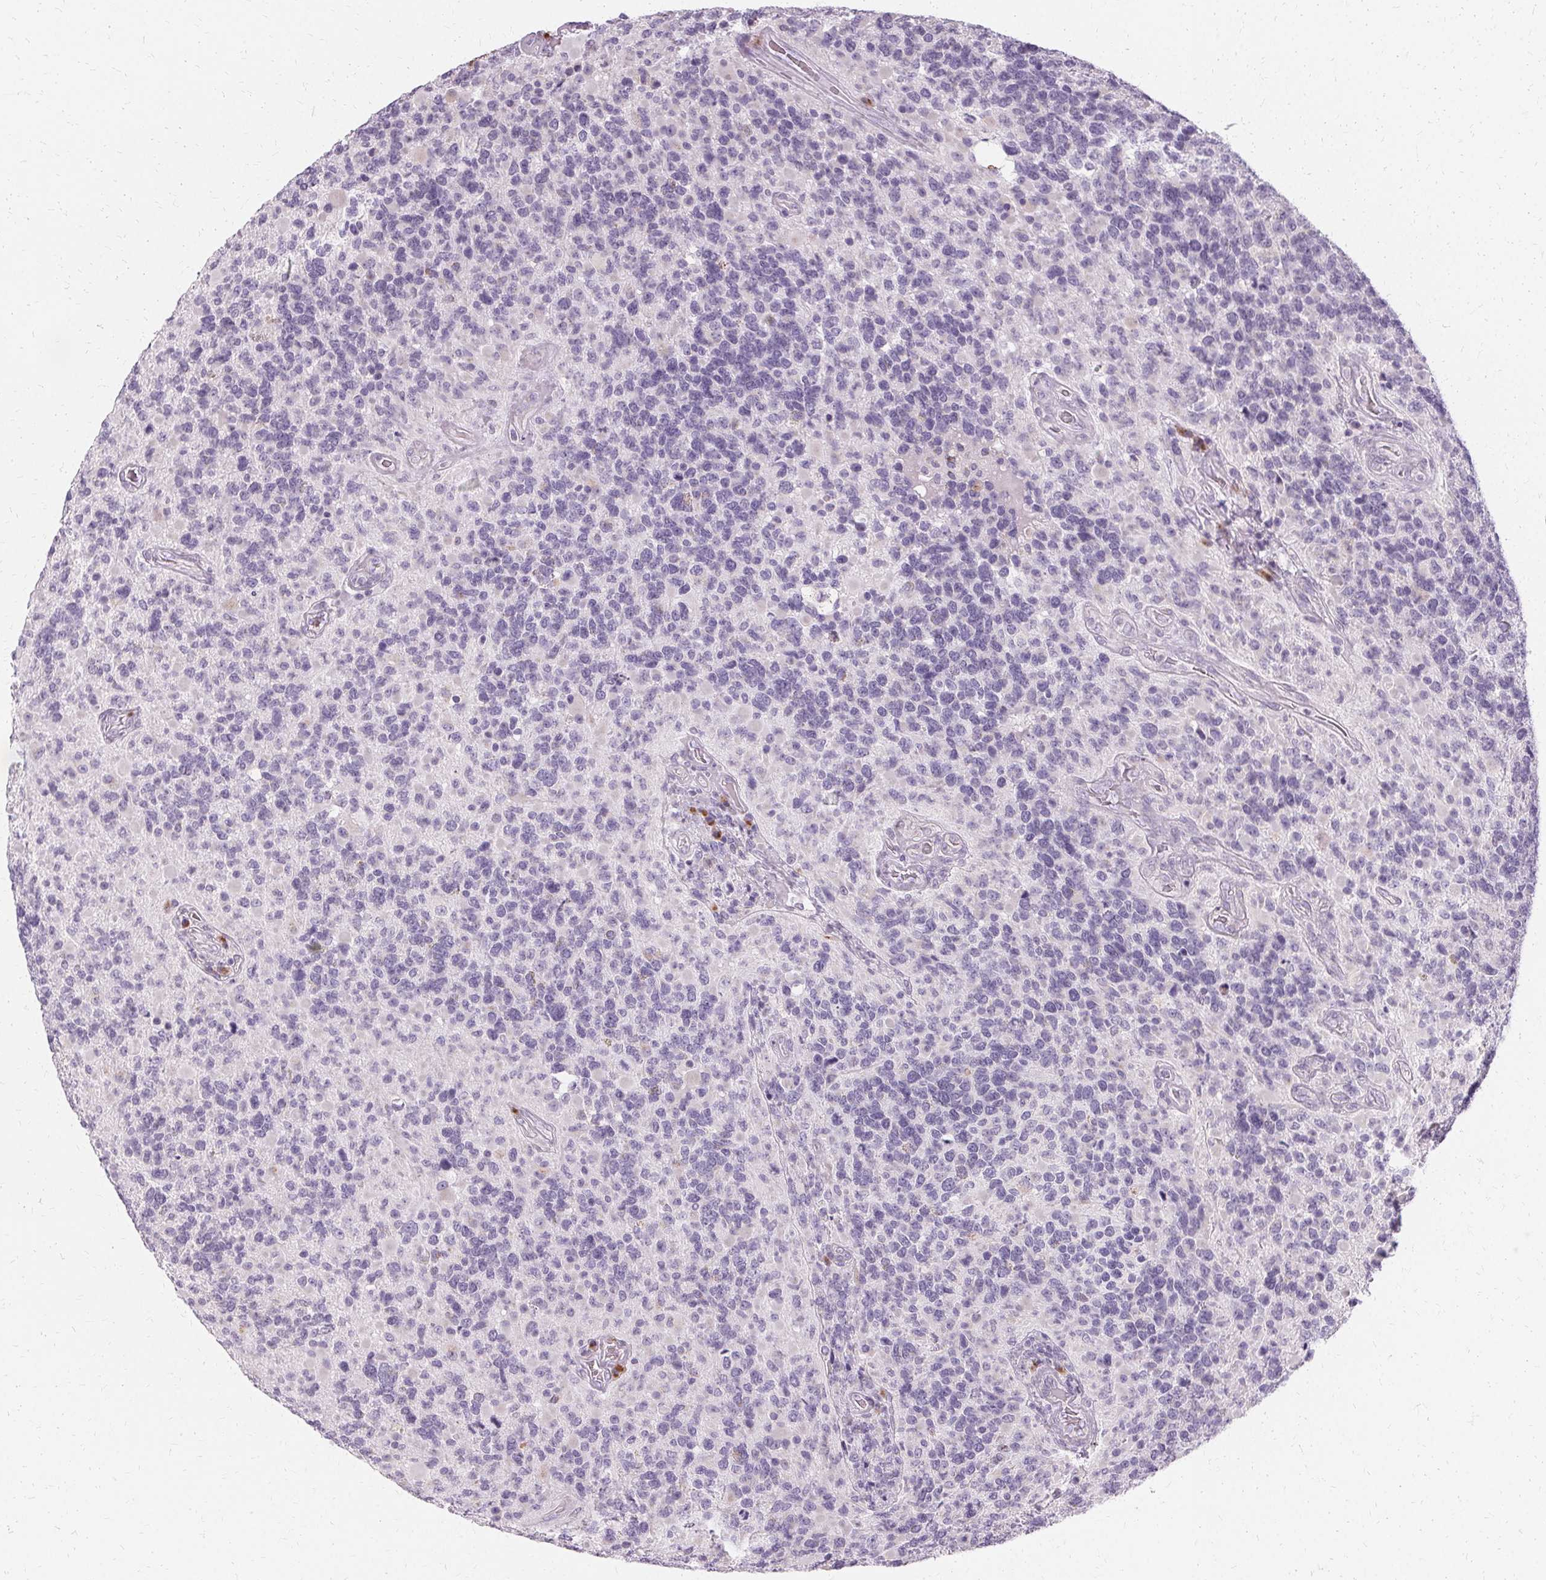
{"staining": {"intensity": "negative", "quantity": "none", "location": "none"}, "tissue": "glioma", "cell_type": "Tumor cells", "image_type": "cancer", "snomed": [{"axis": "morphology", "description": "Glioma, malignant, High grade"}, {"axis": "topography", "description": "Brain"}], "caption": "An IHC image of glioma is shown. There is no staining in tumor cells of glioma. Brightfield microscopy of immunohistochemistry stained with DAB (3,3'-diaminobenzidine) (brown) and hematoxylin (blue), captured at high magnification.", "gene": "FCRL3", "patient": {"sex": "female", "age": 40}}